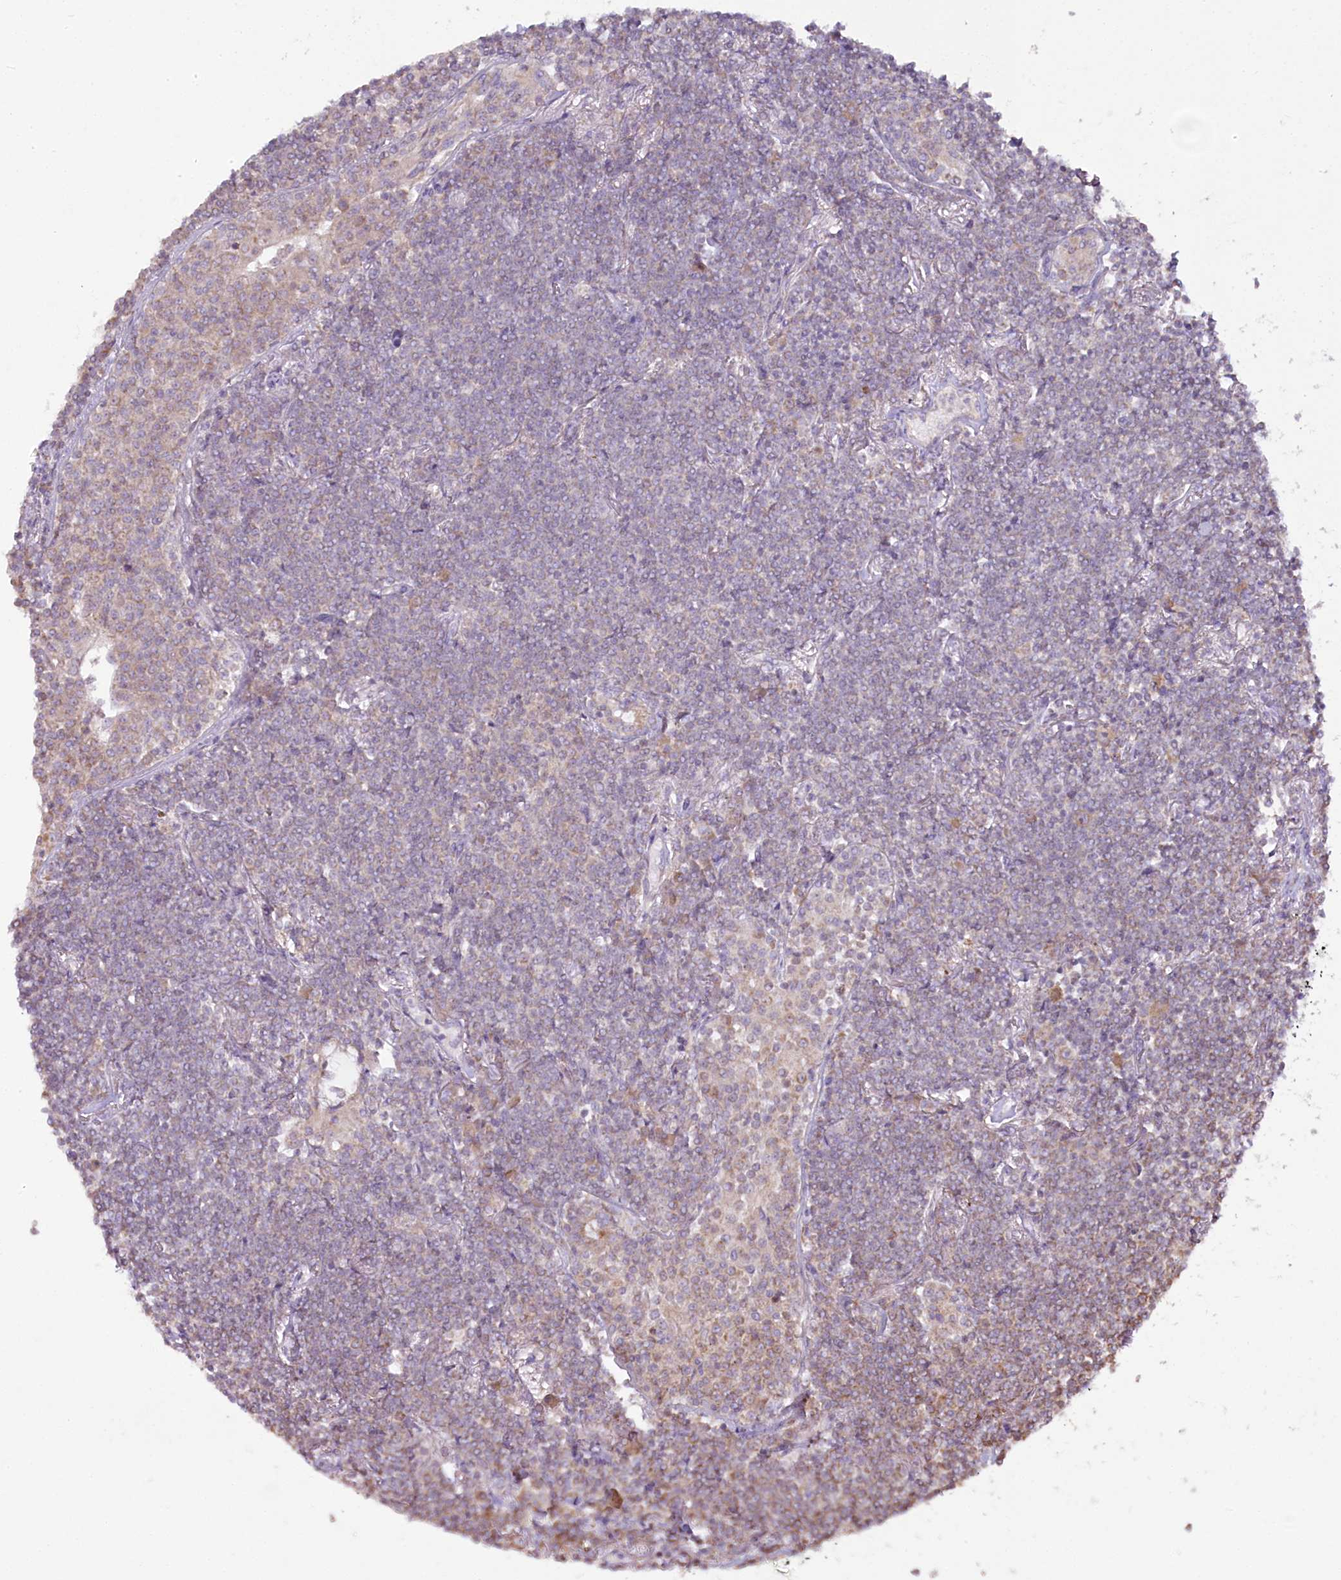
{"staining": {"intensity": "negative", "quantity": "none", "location": "none"}, "tissue": "lymphoma", "cell_type": "Tumor cells", "image_type": "cancer", "snomed": [{"axis": "morphology", "description": "Malignant lymphoma, non-Hodgkin's type, Low grade"}, {"axis": "topography", "description": "Lung"}], "caption": "IHC photomicrograph of malignant lymphoma, non-Hodgkin's type (low-grade) stained for a protein (brown), which exhibits no expression in tumor cells.", "gene": "ACOX2", "patient": {"sex": "female", "age": 71}}